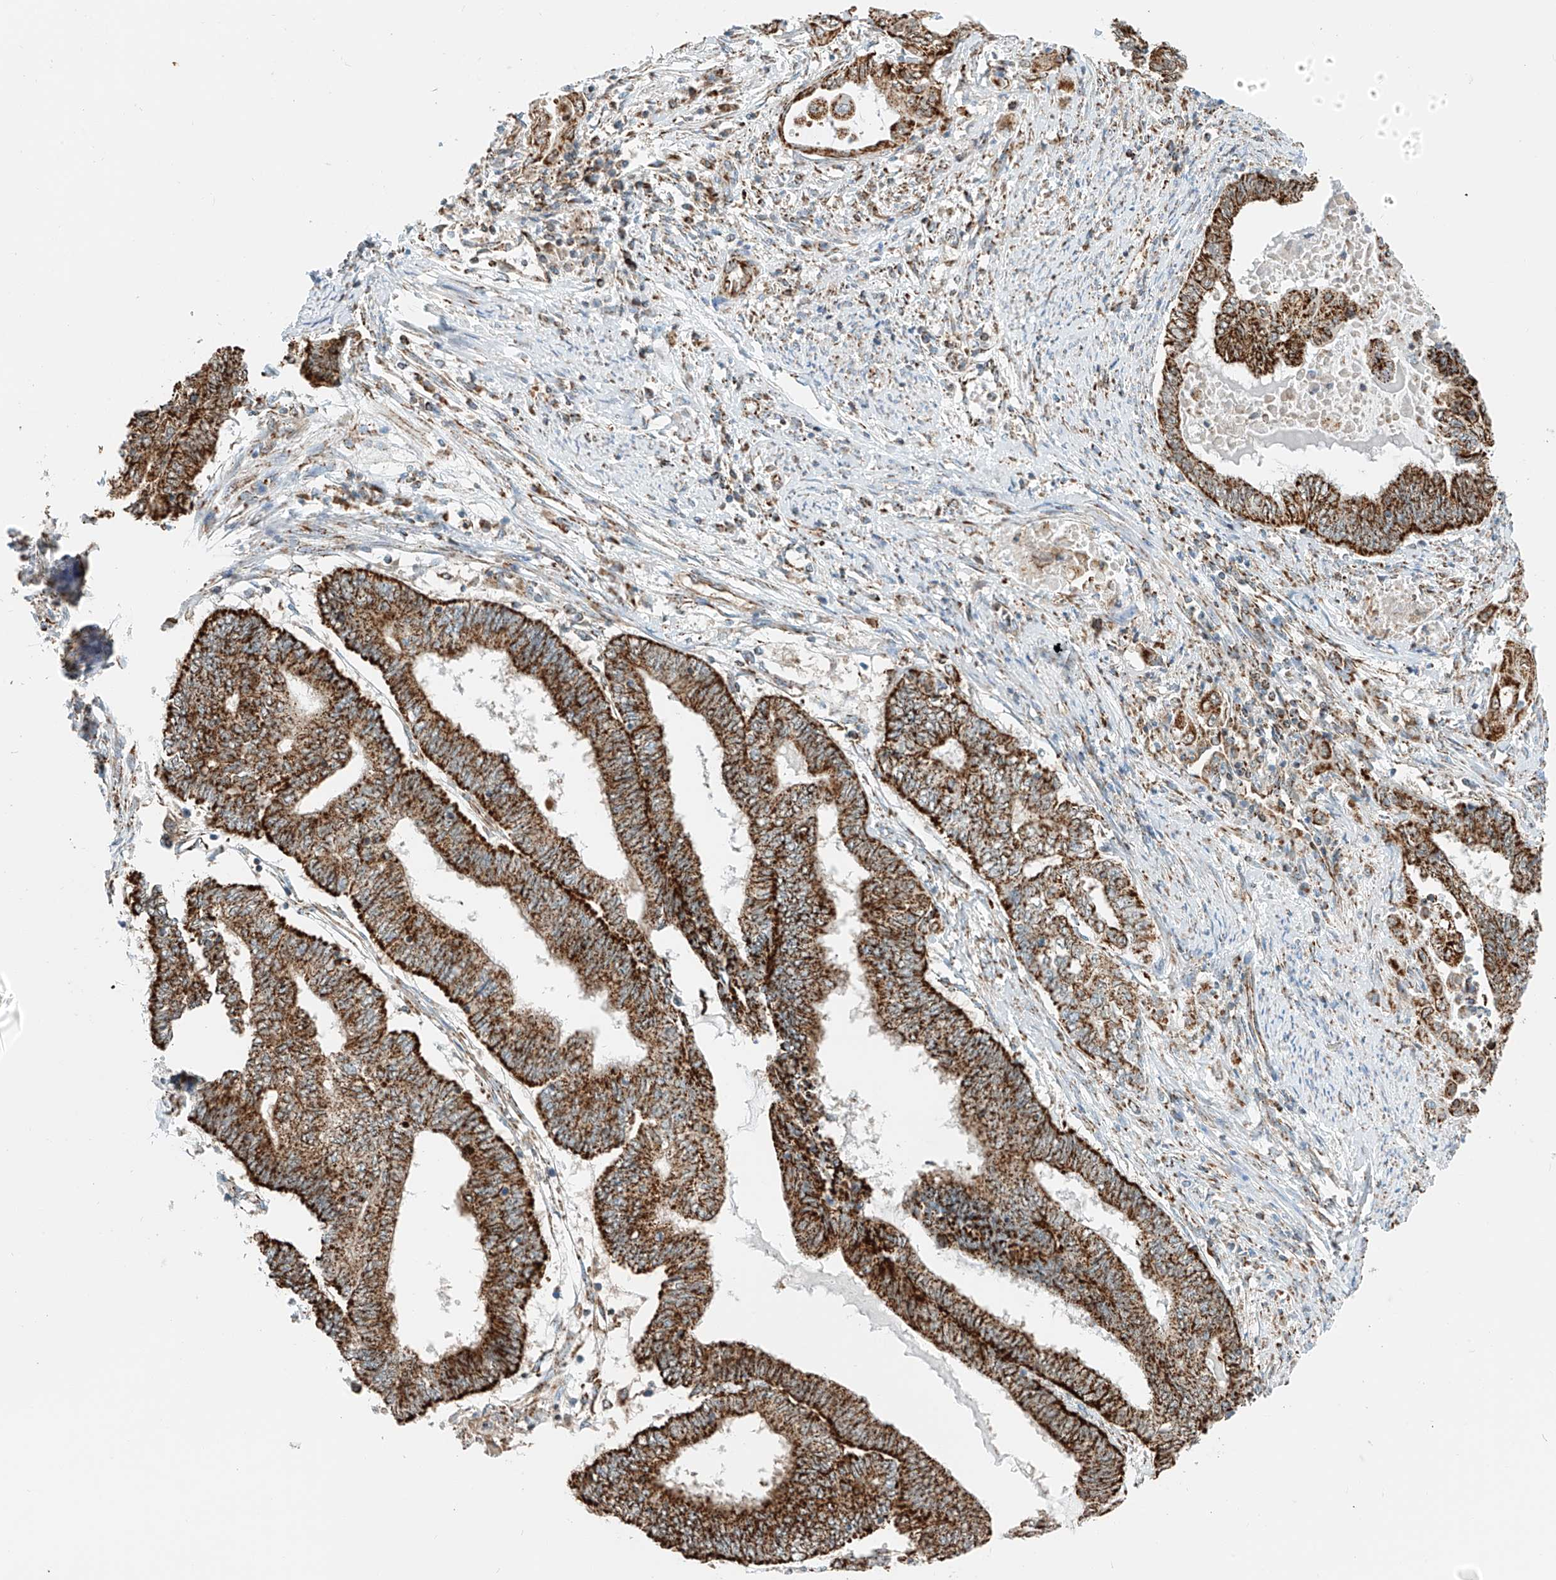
{"staining": {"intensity": "strong", "quantity": ">75%", "location": "cytoplasmic/membranous"}, "tissue": "endometrial cancer", "cell_type": "Tumor cells", "image_type": "cancer", "snomed": [{"axis": "morphology", "description": "Adenocarcinoma, NOS"}, {"axis": "topography", "description": "Uterus"}, {"axis": "topography", "description": "Endometrium"}], "caption": "Immunohistochemistry (IHC) staining of endometrial cancer, which demonstrates high levels of strong cytoplasmic/membranous expression in approximately >75% of tumor cells indicating strong cytoplasmic/membranous protein staining. The staining was performed using DAB (3,3'-diaminobenzidine) (brown) for protein detection and nuclei were counterstained in hematoxylin (blue).", "gene": "PPA2", "patient": {"sex": "female", "age": 70}}